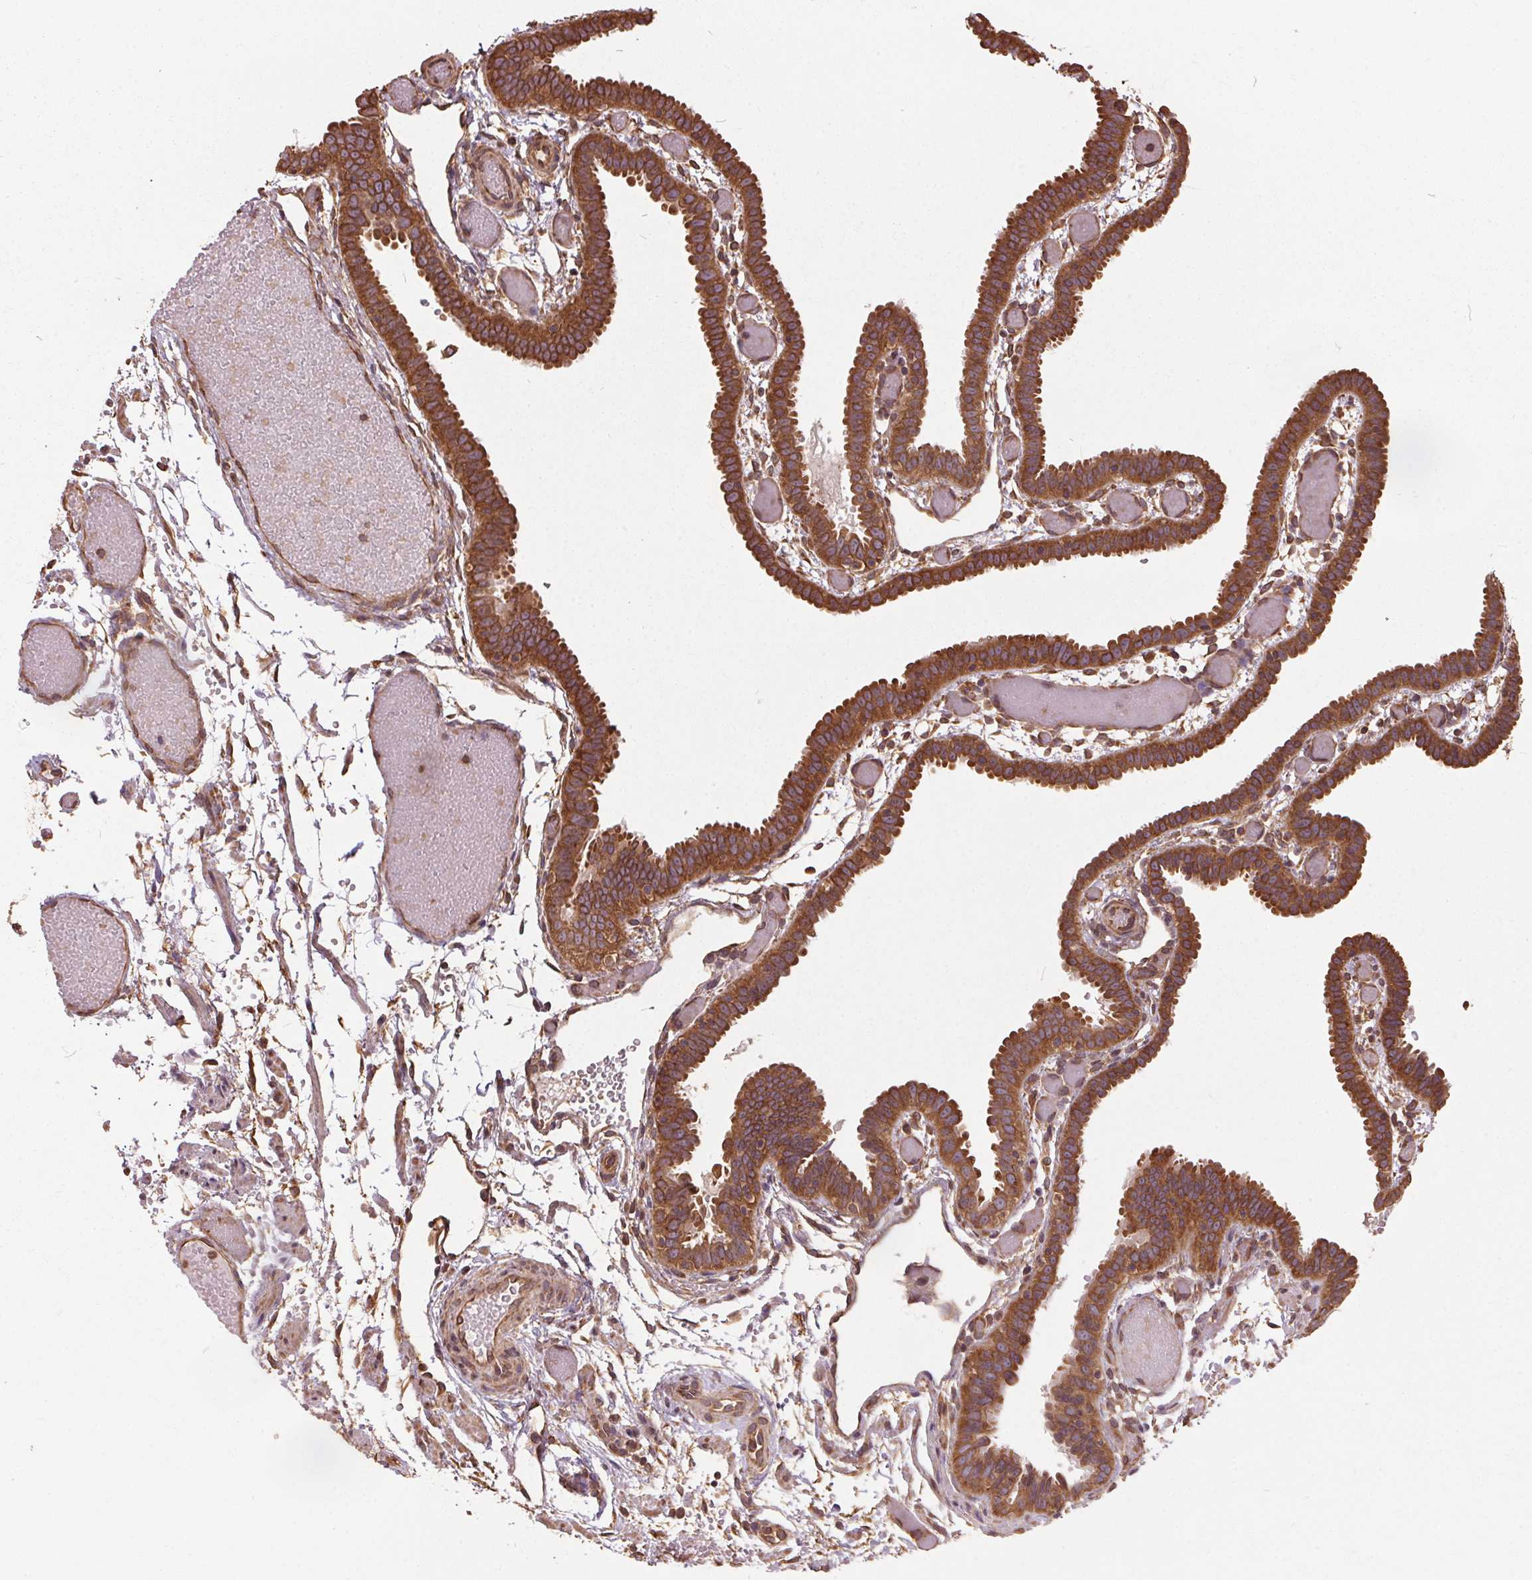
{"staining": {"intensity": "strong", "quantity": ">75%", "location": "cytoplasmic/membranous"}, "tissue": "fallopian tube", "cell_type": "Glandular cells", "image_type": "normal", "snomed": [{"axis": "morphology", "description": "Normal tissue, NOS"}, {"axis": "topography", "description": "Fallopian tube"}], "caption": "Approximately >75% of glandular cells in normal fallopian tube display strong cytoplasmic/membranous protein expression as visualized by brown immunohistochemical staining.", "gene": "EIF2S1", "patient": {"sex": "female", "age": 37}}